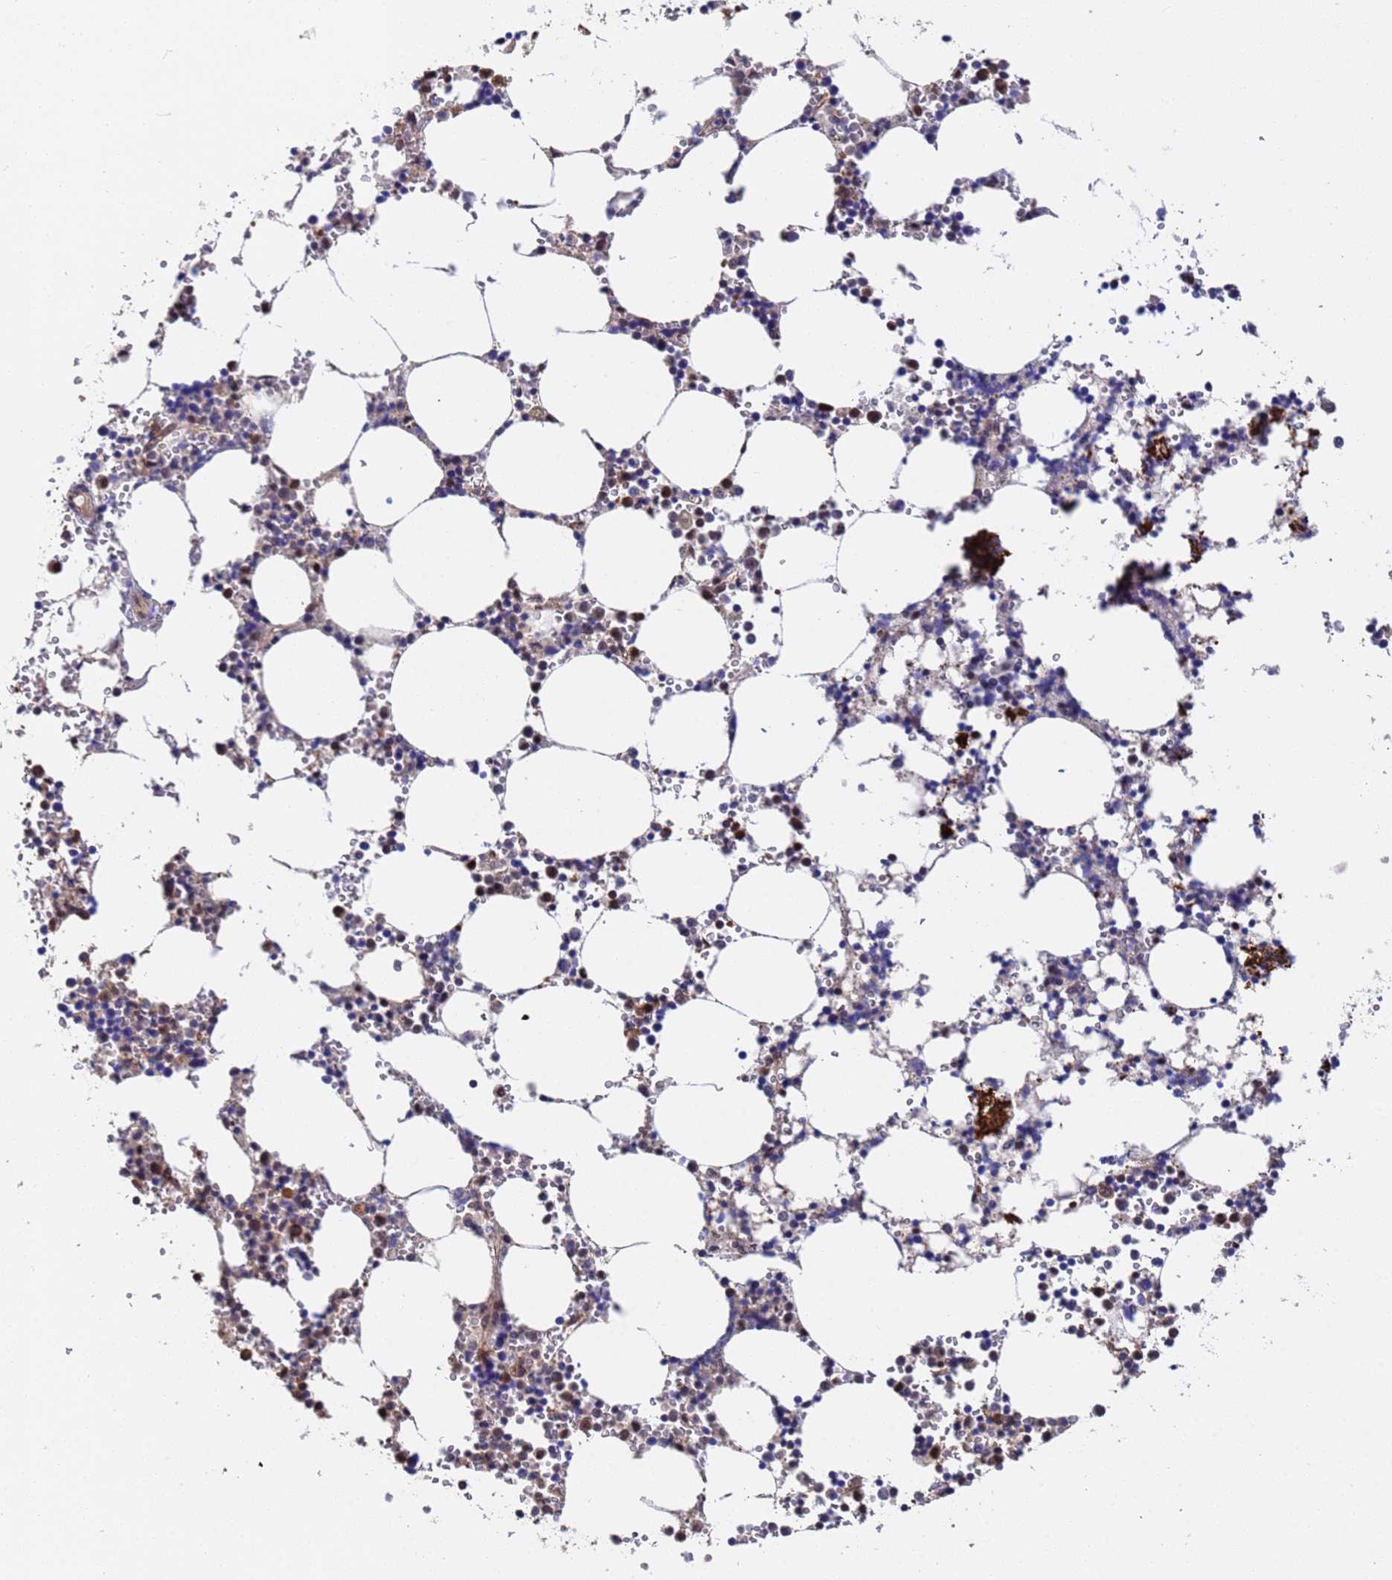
{"staining": {"intensity": "moderate", "quantity": "25%-75%", "location": "cytoplasmic/membranous"}, "tissue": "bone marrow", "cell_type": "Hematopoietic cells", "image_type": "normal", "snomed": [{"axis": "morphology", "description": "Normal tissue, NOS"}, {"axis": "topography", "description": "Bone marrow"}], "caption": "DAB immunohistochemical staining of normal human bone marrow exhibits moderate cytoplasmic/membranous protein positivity in approximately 25%-75% of hematopoietic cells.", "gene": "FAM25A", "patient": {"sex": "female", "age": 64}}